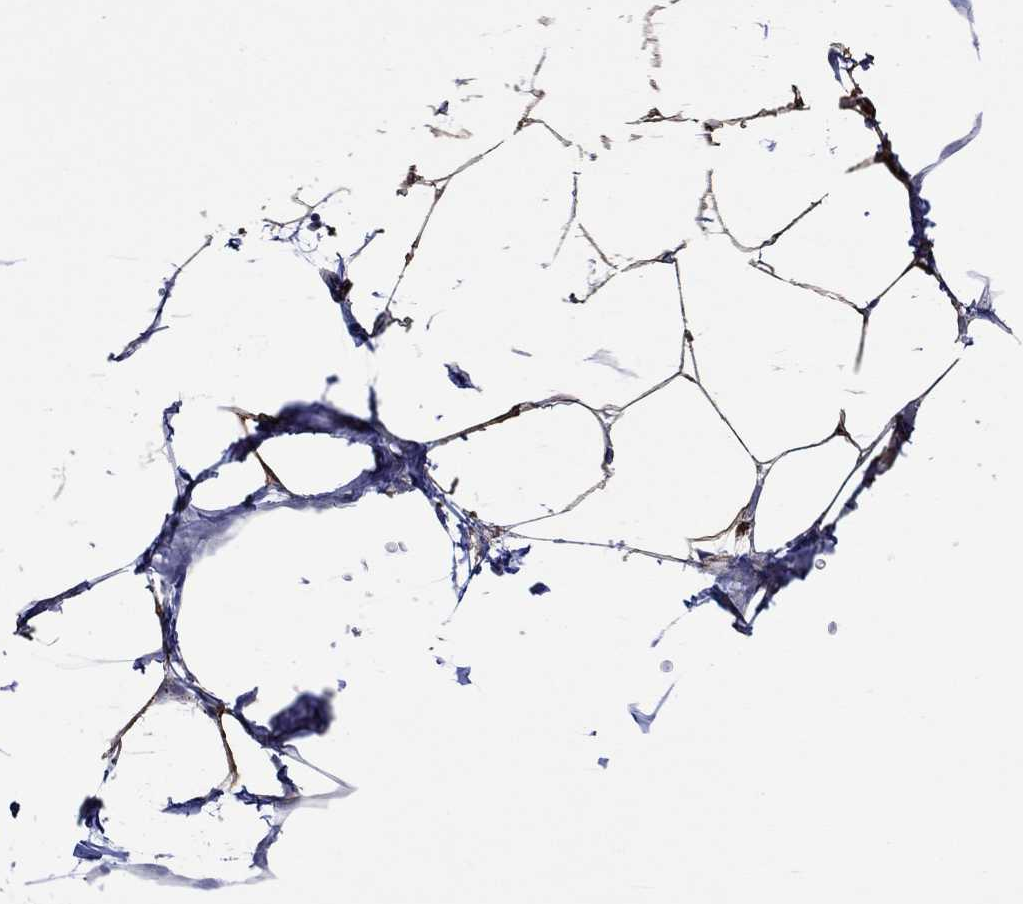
{"staining": {"intensity": "strong", "quantity": "25%-75%", "location": "cytoplasmic/membranous"}, "tissue": "adipose tissue", "cell_type": "Adipocytes", "image_type": "normal", "snomed": [{"axis": "morphology", "description": "Normal tissue, NOS"}, {"axis": "topography", "description": "Adipose tissue"}], "caption": "A micrograph of human adipose tissue stained for a protein shows strong cytoplasmic/membranous brown staining in adipocytes.", "gene": "CRYAB", "patient": {"sex": "male", "age": 57}}